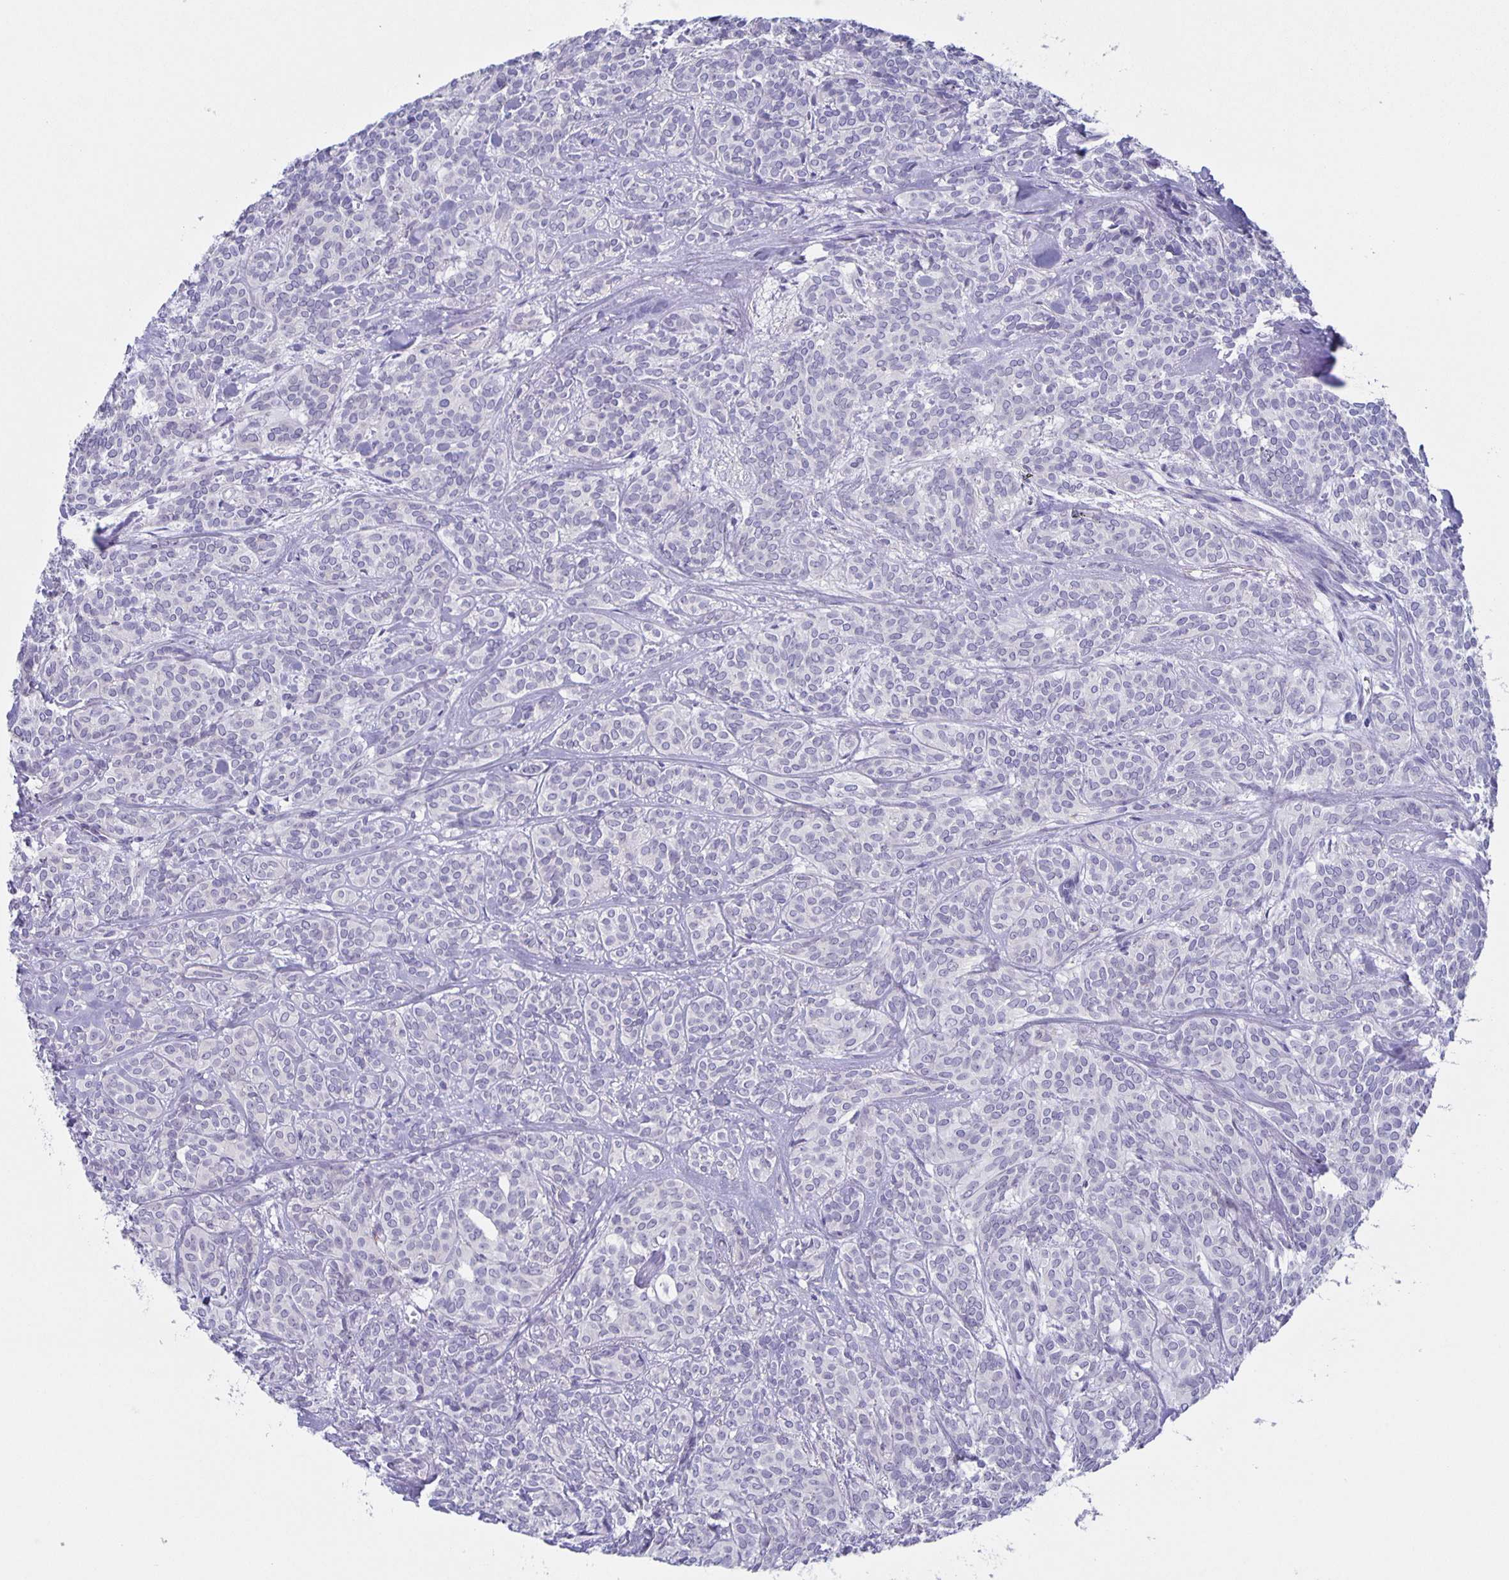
{"staining": {"intensity": "negative", "quantity": "none", "location": "none"}, "tissue": "head and neck cancer", "cell_type": "Tumor cells", "image_type": "cancer", "snomed": [{"axis": "morphology", "description": "Adenocarcinoma, NOS"}, {"axis": "topography", "description": "Head-Neck"}], "caption": "A high-resolution image shows immunohistochemistry (IHC) staining of head and neck cancer, which shows no significant staining in tumor cells. The staining is performed using DAB (3,3'-diaminobenzidine) brown chromogen with nuclei counter-stained in using hematoxylin.", "gene": "LIPA", "patient": {"sex": "female", "age": 57}}